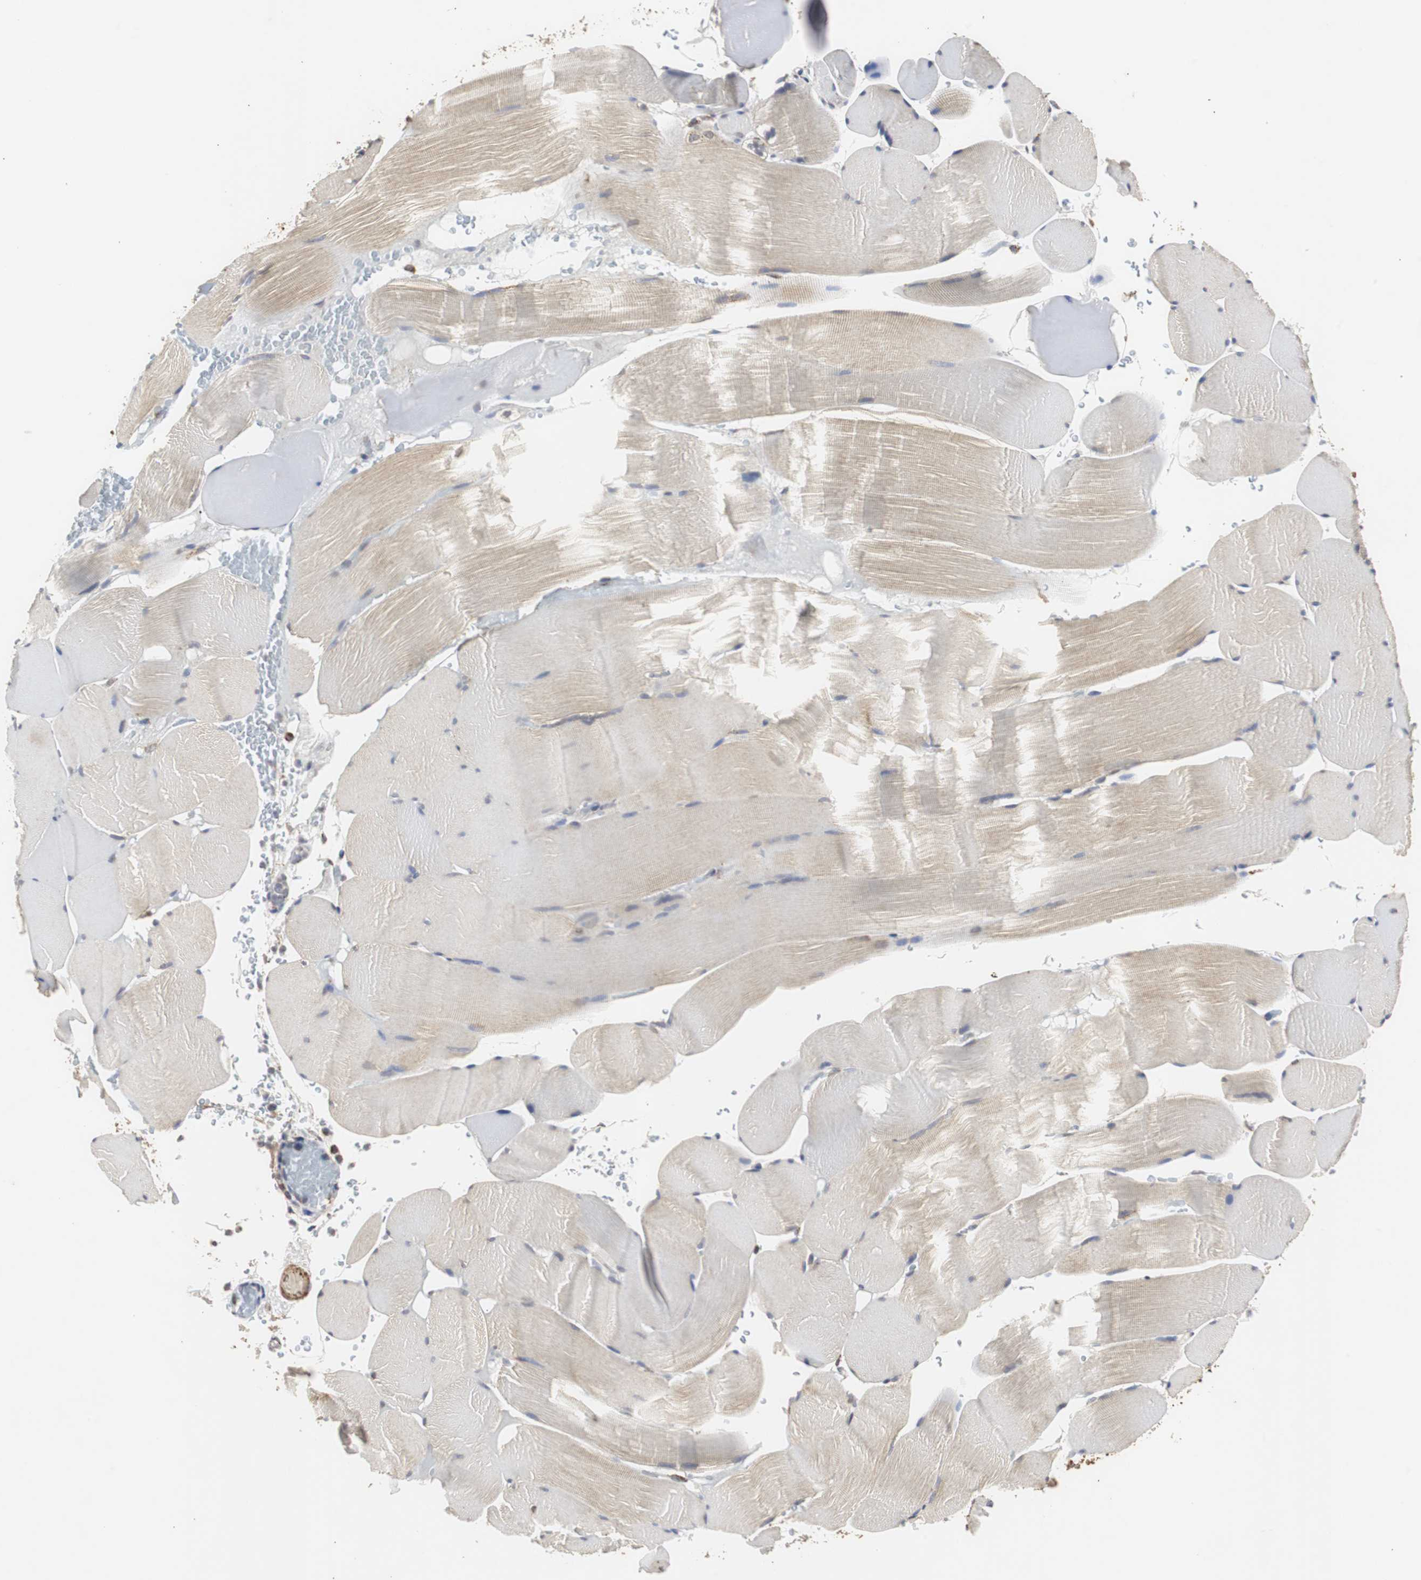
{"staining": {"intensity": "weak", "quantity": "<25%", "location": "cytoplasmic/membranous"}, "tissue": "skeletal muscle", "cell_type": "Myocytes", "image_type": "normal", "snomed": [{"axis": "morphology", "description": "Normal tissue, NOS"}, {"axis": "topography", "description": "Skeletal muscle"}], "caption": "The histopathology image exhibits no staining of myocytes in unremarkable skeletal muscle. (DAB (3,3'-diaminobenzidine) IHC with hematoxylin counter stain).", "gene": "HSD17B10", "patient": {"sex": "male", "age": 62}}